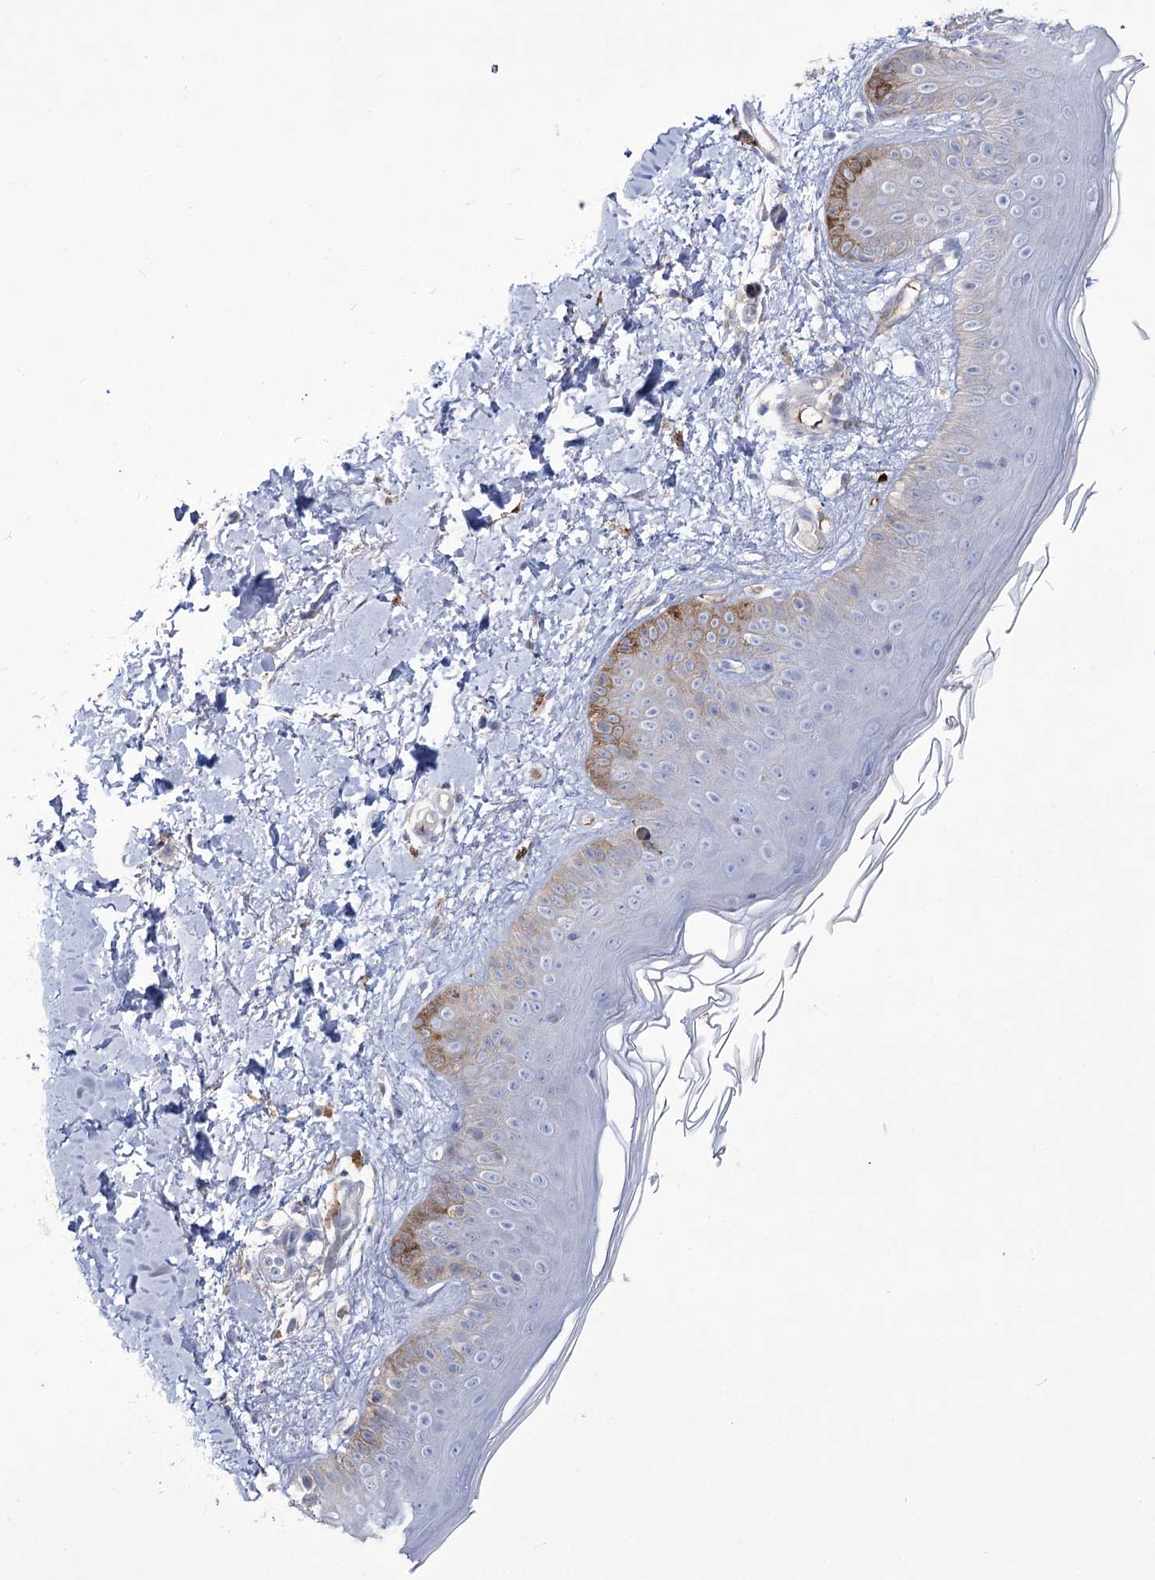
{"staining": {"intensity": "negative", "quantity": "none", "location": "none"}, "tissue": "skin", "cell_type": "Fibroblasts", "image_type": "normal", "snomed": [{"axis": "morphology", "description": "Normal tissue, NOS"}, {"axis": "topography", "description": "Skin"}], "caption": "The image reveals no staining of fibroblasts in benign skin. The staining is performed using DAB (3,3'-diaminobenzidine) brown chromogen with nuclei counter-stained in using hematoxylin.", "gene": "ZNF622", "patient": {"sex": "male", "age": 52}}